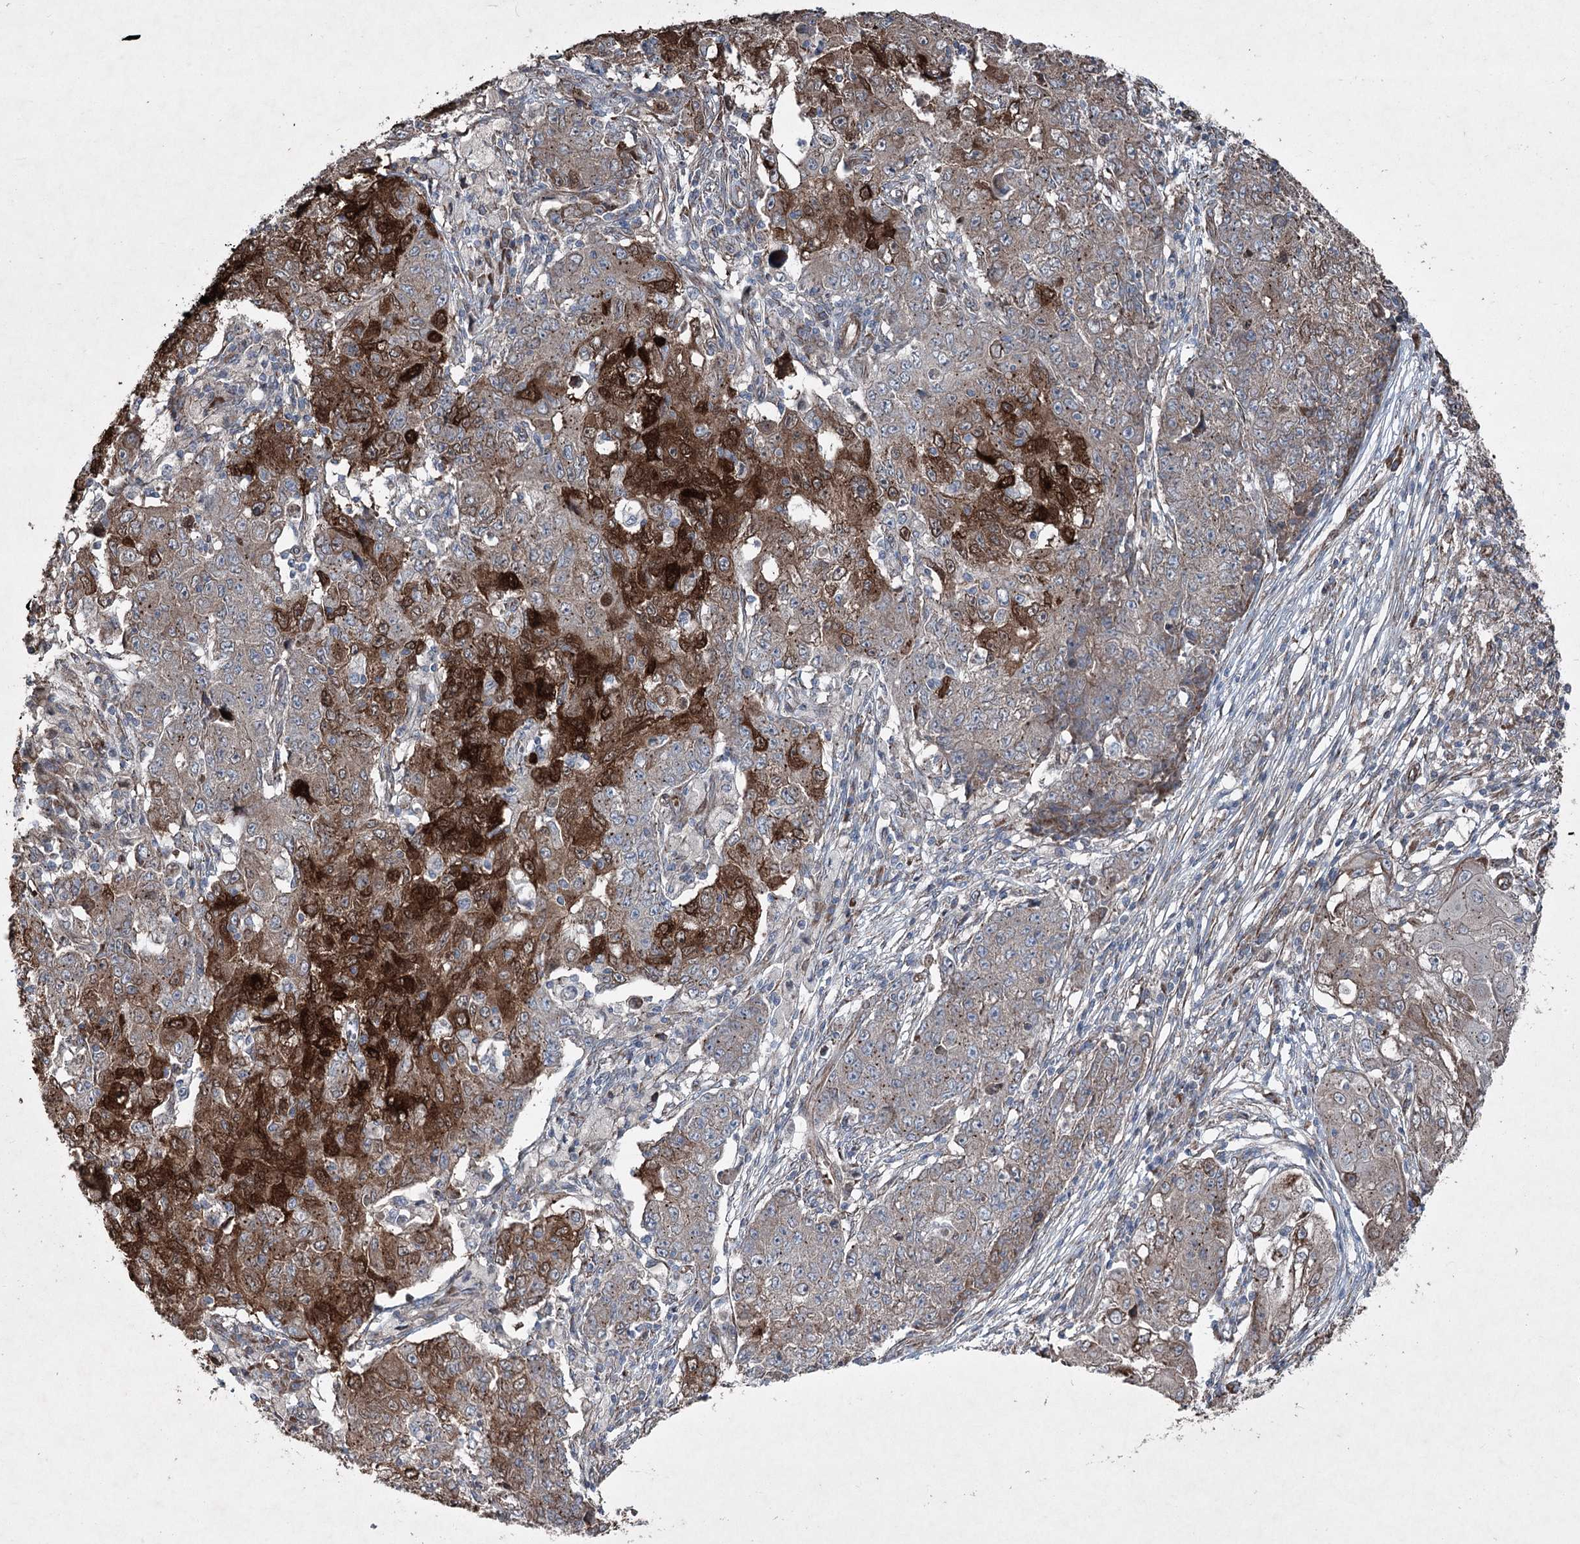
{"staining": {"intensity": "moderate", "quantity": "<25%", "location": "cytoplasmic/membranous"}, "tissue": "ovarian cancer", "cell_type": "Tumor cells", "image_type": "cancer", "snomed": [{"axis": "morphology", "description": "Carcinoma, endometroid"}, {"axis": "topography", "description": "Ovary"}], "caption": "IHC (DAB) staining of human ovarian cancer (endometroid carcinoma) reveals moderate cytoplasmic/membranous protein expression in approximately <25% of tumor cells. The staining is performed using DAB (3,3'-diaminobenzidine) brown chromogen to label protein expression. The nuclei are counter-stained blue using hematoxylin.", "gene": "SERINC5", "patient": {"sex": "female", "age": 42}}